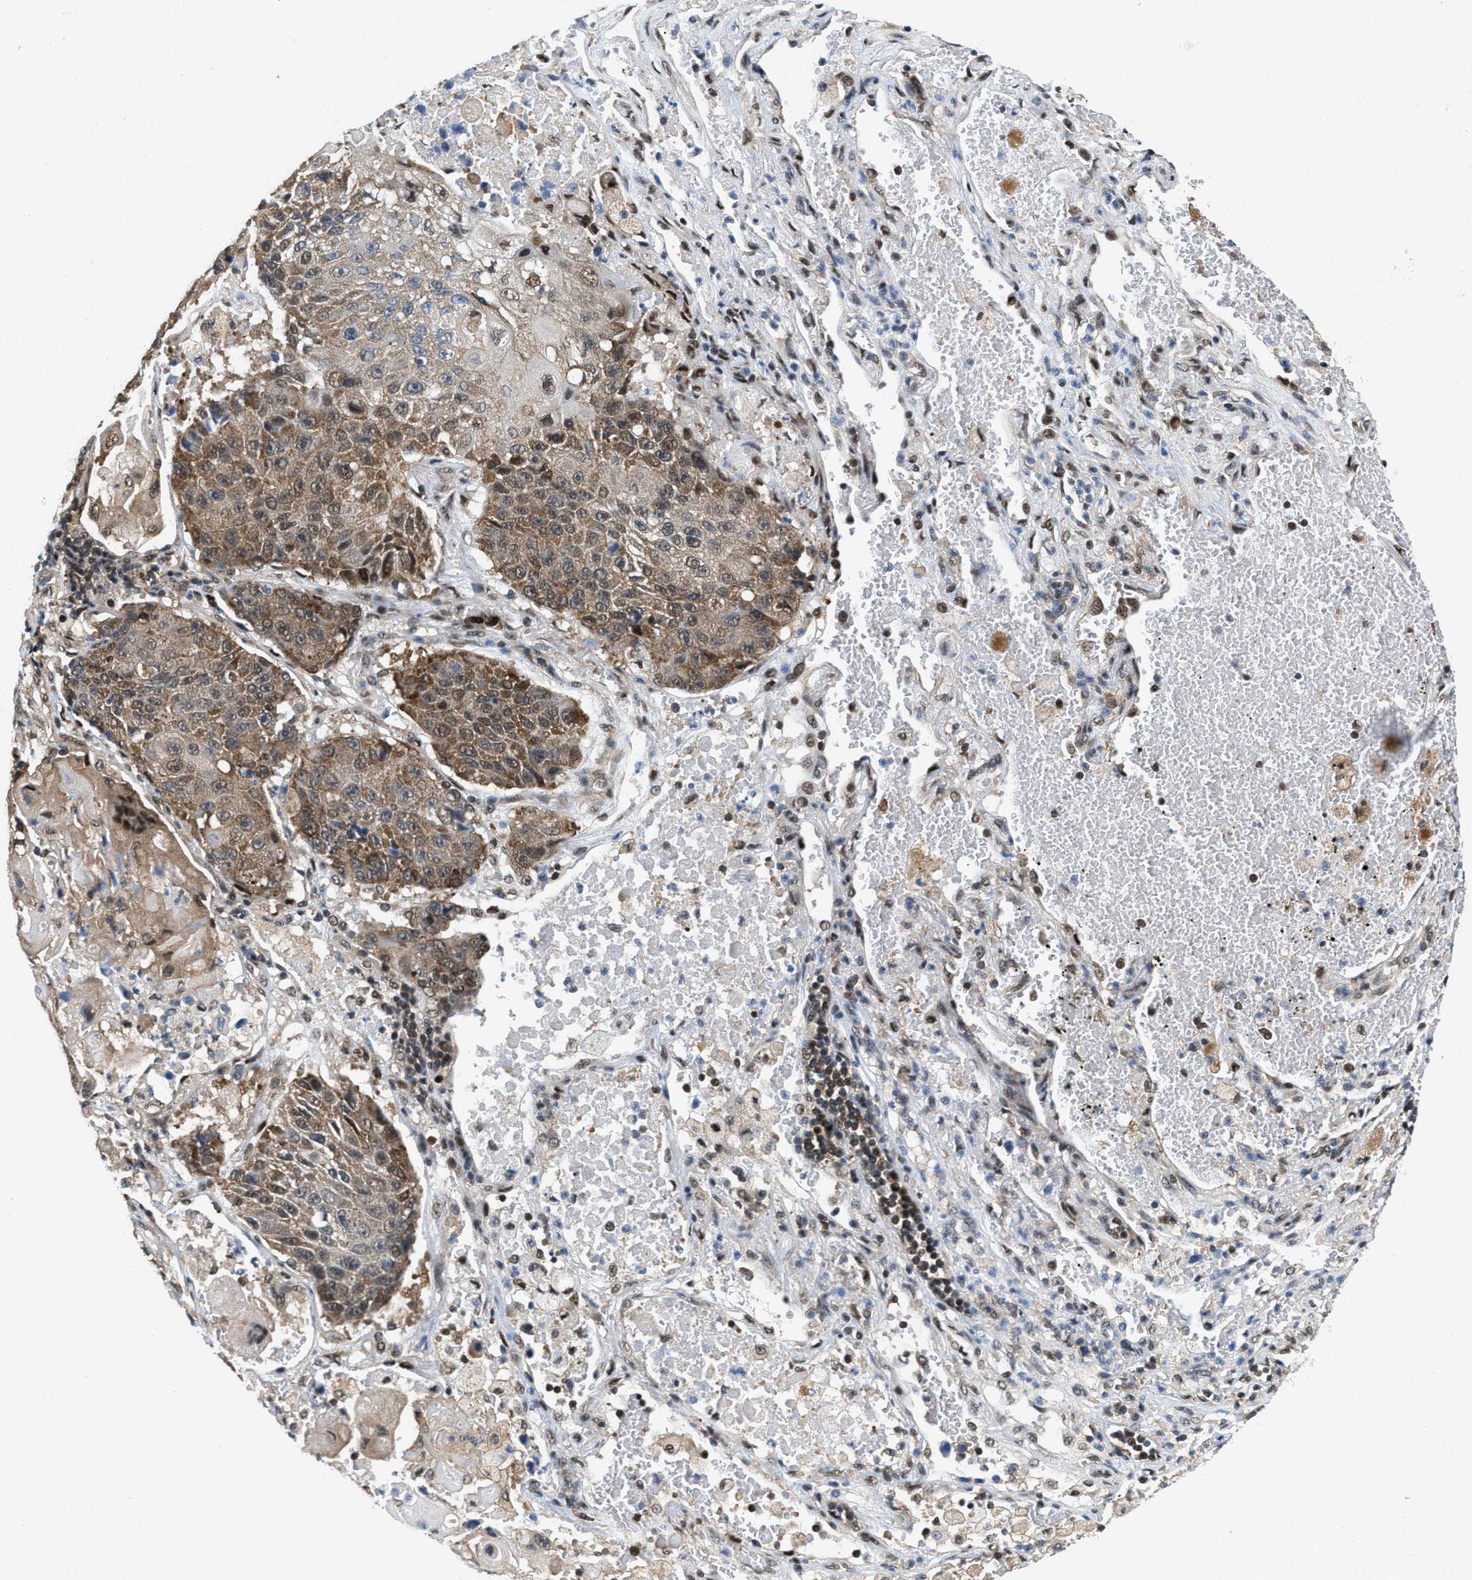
{"staining": {"intensity": "moderate", "quantity": "25%-75%", "location": "cytoplasmic/membranous,nuclear"}, "tissue": "lung cancer", "cell_type": "Tumor cells", "image_type": "cancer", "snomed": [{"axis": "morphology", "description": "Squamous cell carcinoma, NOS"}, {"axis": "topography", "description": "Lung"}], "caption": "Tumor cells show medium levels of moderate cytoplasmic/membranous and nuclear positivity in about 25%-75% of cells in human lung cancer.", "gene": "ATF7IP", "patient": {"sex": "male", "age": 61}}